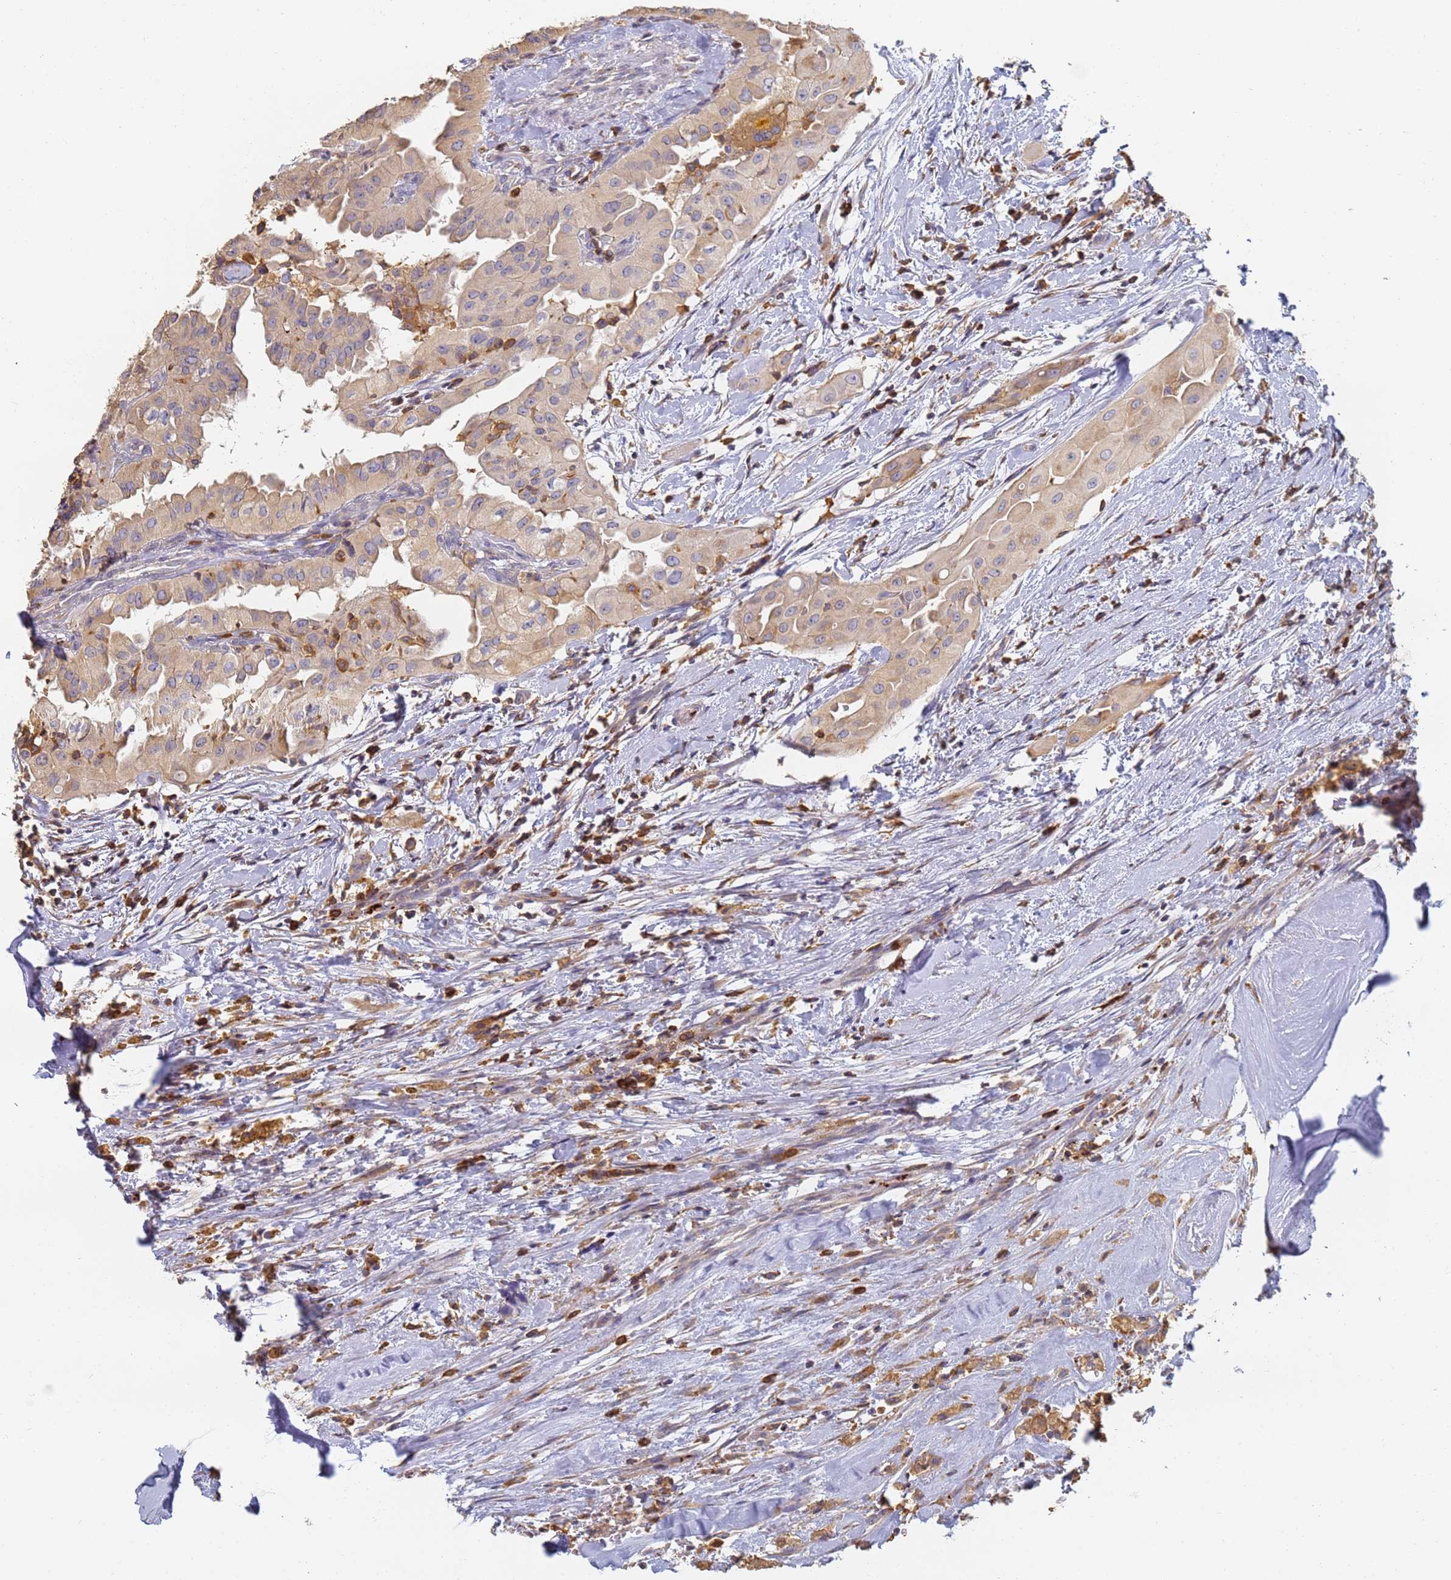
{"staining": {"intensity": "weak", "quantity": "25%-75%", "location": "cytoplasmic/membranous"}, "tissue": "thyroid cancer", "cell_type": "Tumor cells", "image_type": "cancer", "snomed": [{"axis": "morphology", "description": "Papillary adenocarcinoma, NOS"}, {"axis": "topography", "description": "Thyroid gland"}], "caption": "DAB immunohistochemical staining of thyroid cancer (papillary adenocarcinoma) displays weak cytoplasmic/membranous protein staining in approximately 25%-75% of tumor cells. (DAB IHC with brightfield microscopy, high magnification).", "gene": "BIN2", "patient": {"sex": "female", "age": 59}}